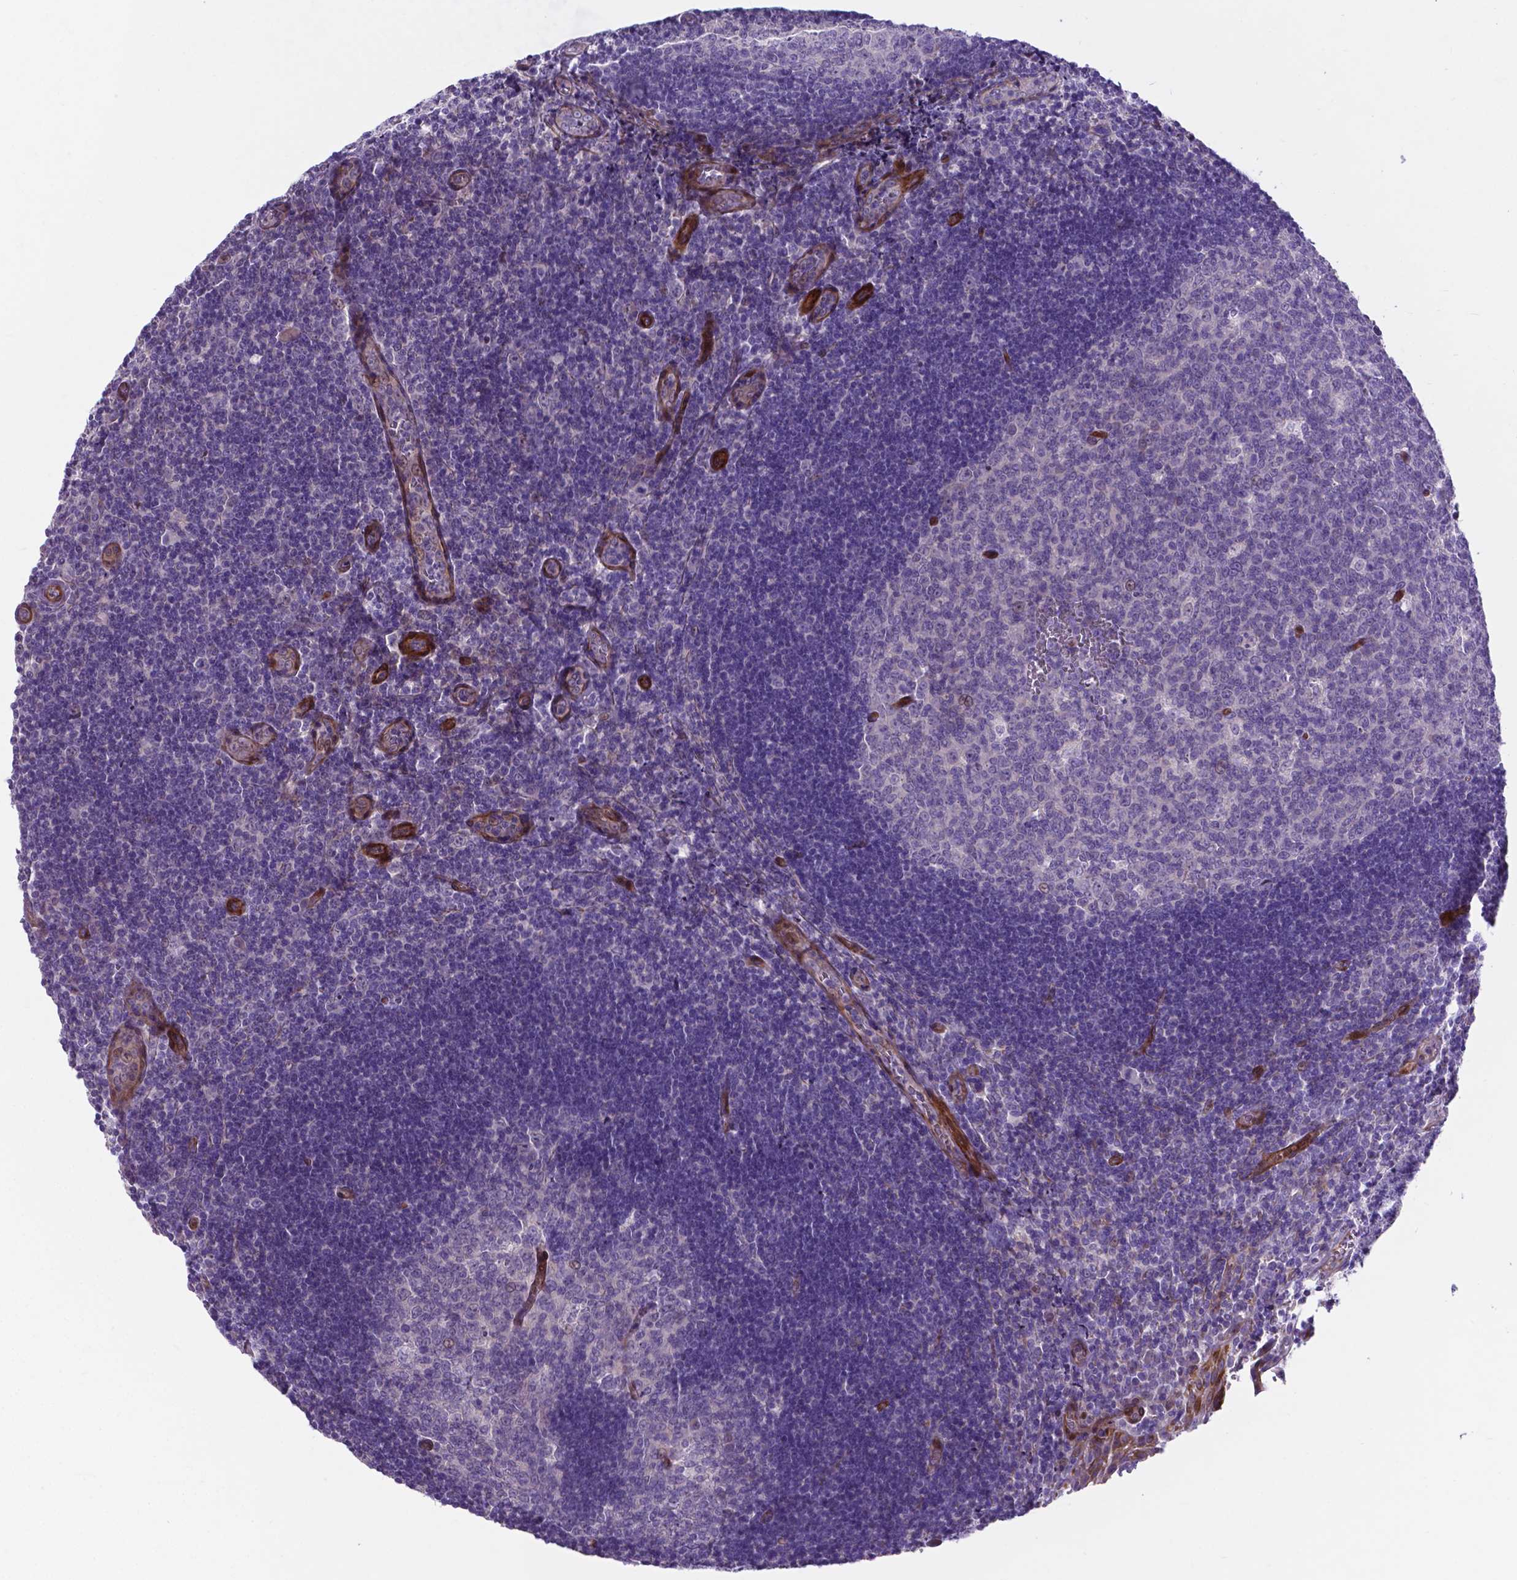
{"staining": {"intensity": "negative", "quantity": "none", "location": "none"}, "tissue": "tonsil", "cell_type": "Germinal center cells", "image_type": "normal", "snomed": [{"axis": "morphology", "description": "Normal tissue, NOS"}, {"axis": "morphology", "description": "Inflammation, NOS"}, {"axis": "topography", "description": "Tonsil"}], "caption": "Tonsil stained for a protein using immunohistochemistry shows no expression germinal center cells.", "gene": "PFKFB4", "patient": {"sex": "female", "age": 31}}